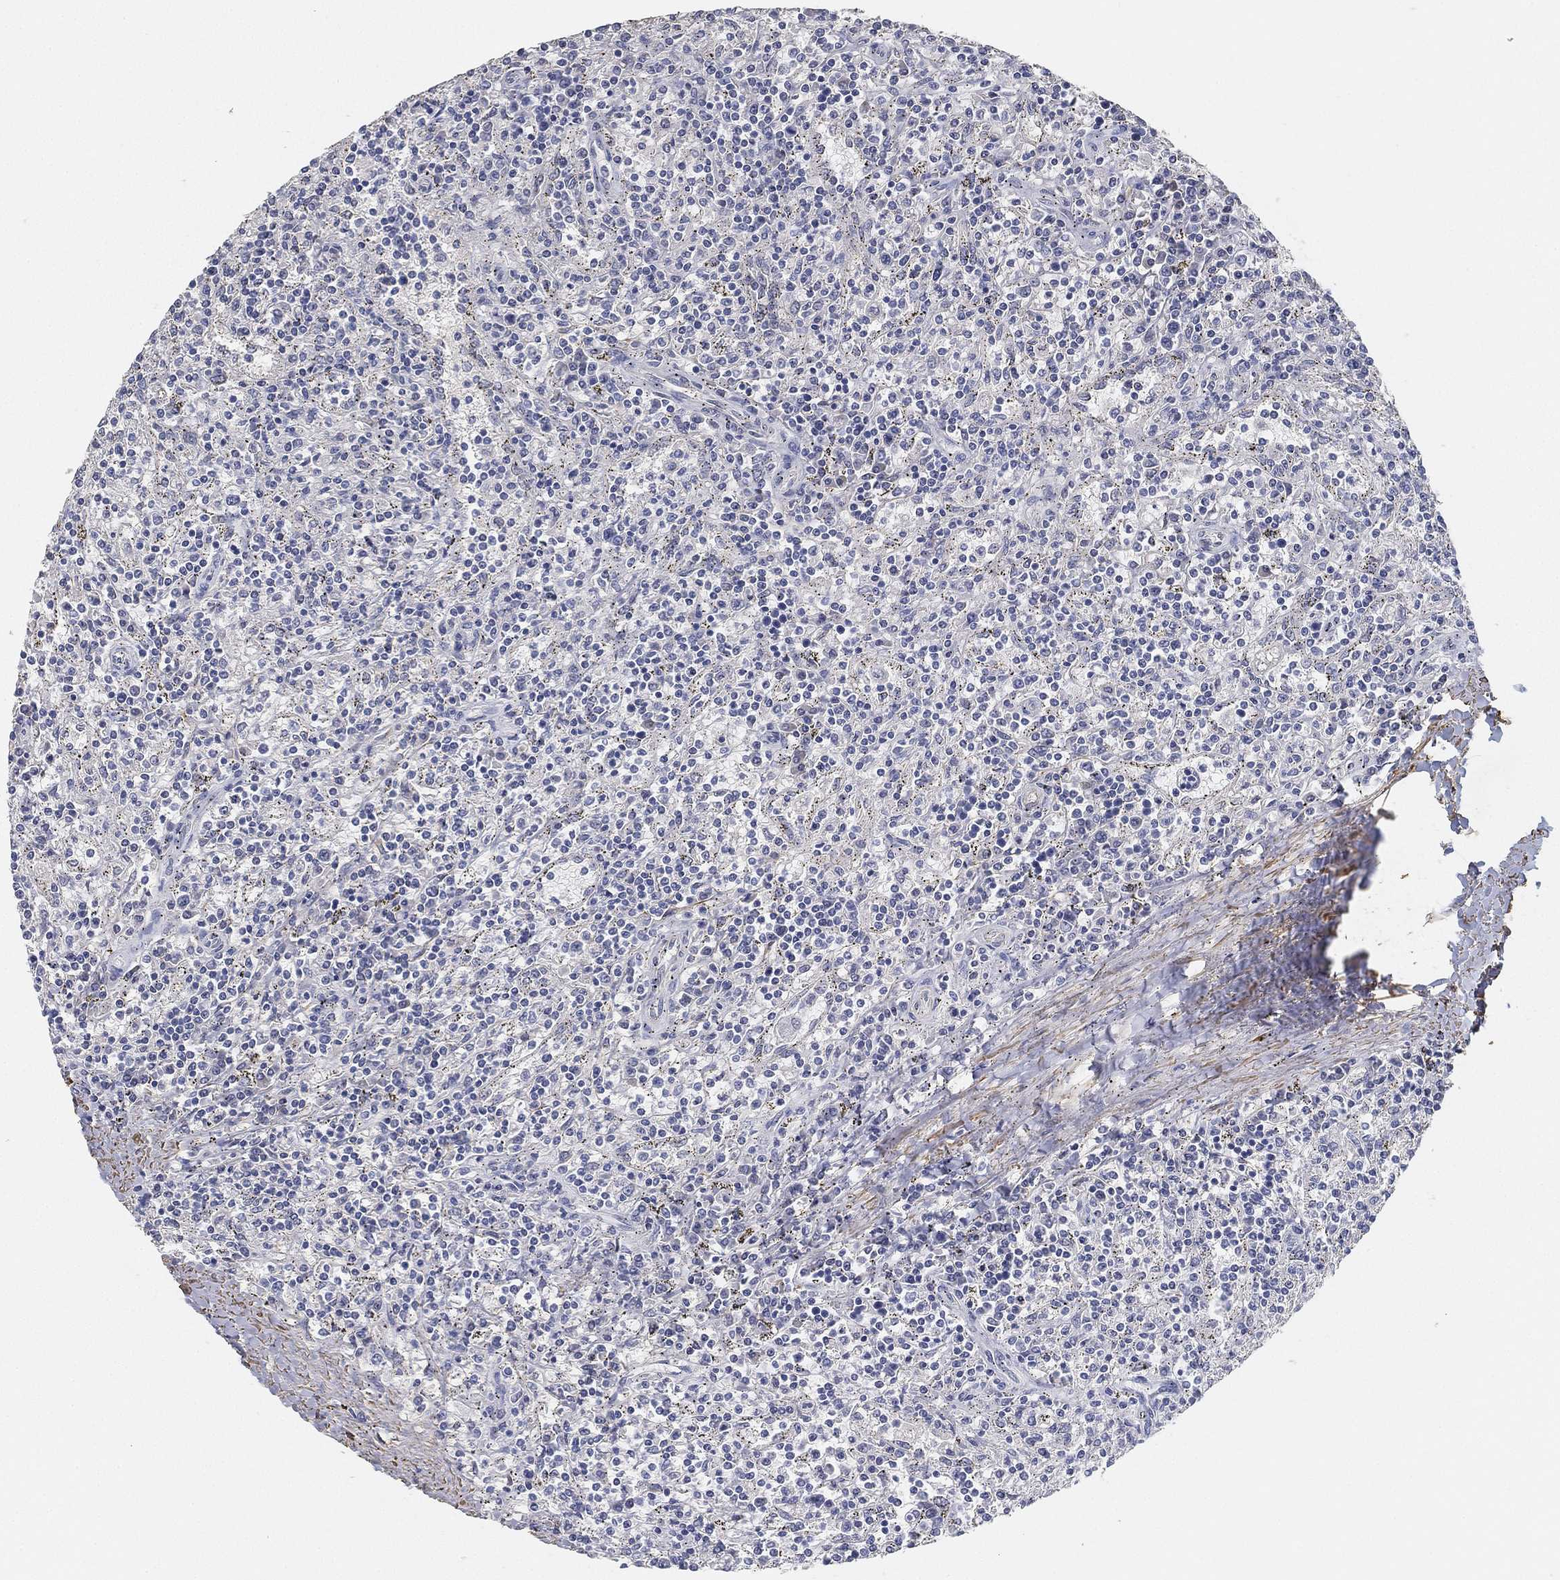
{"staining": {"intensity": "negative", "quantity": "none", "location": "none"}, "tissue": "lymphoma", "cell_type": "Tumor cells", "image_type": "cancer", "snomed": [{"axis": "morphology", "description": "Malignant lymphoma, non-Hodgkin's type, Low grade"}, {"axis": "topography", "description": "Spleen"}], "caption": "High magnification brightfield microscopy of malignant lymphoma, non-Hodgkin's type (low-grade) stained with DAB (3,3'-diaminobenzidine) (brown) and counterstained with hematoxylin (blue): tumor cells show no significant expression.", "gene": "GPR61", "patient": {"sex": "male", "age": 62}}